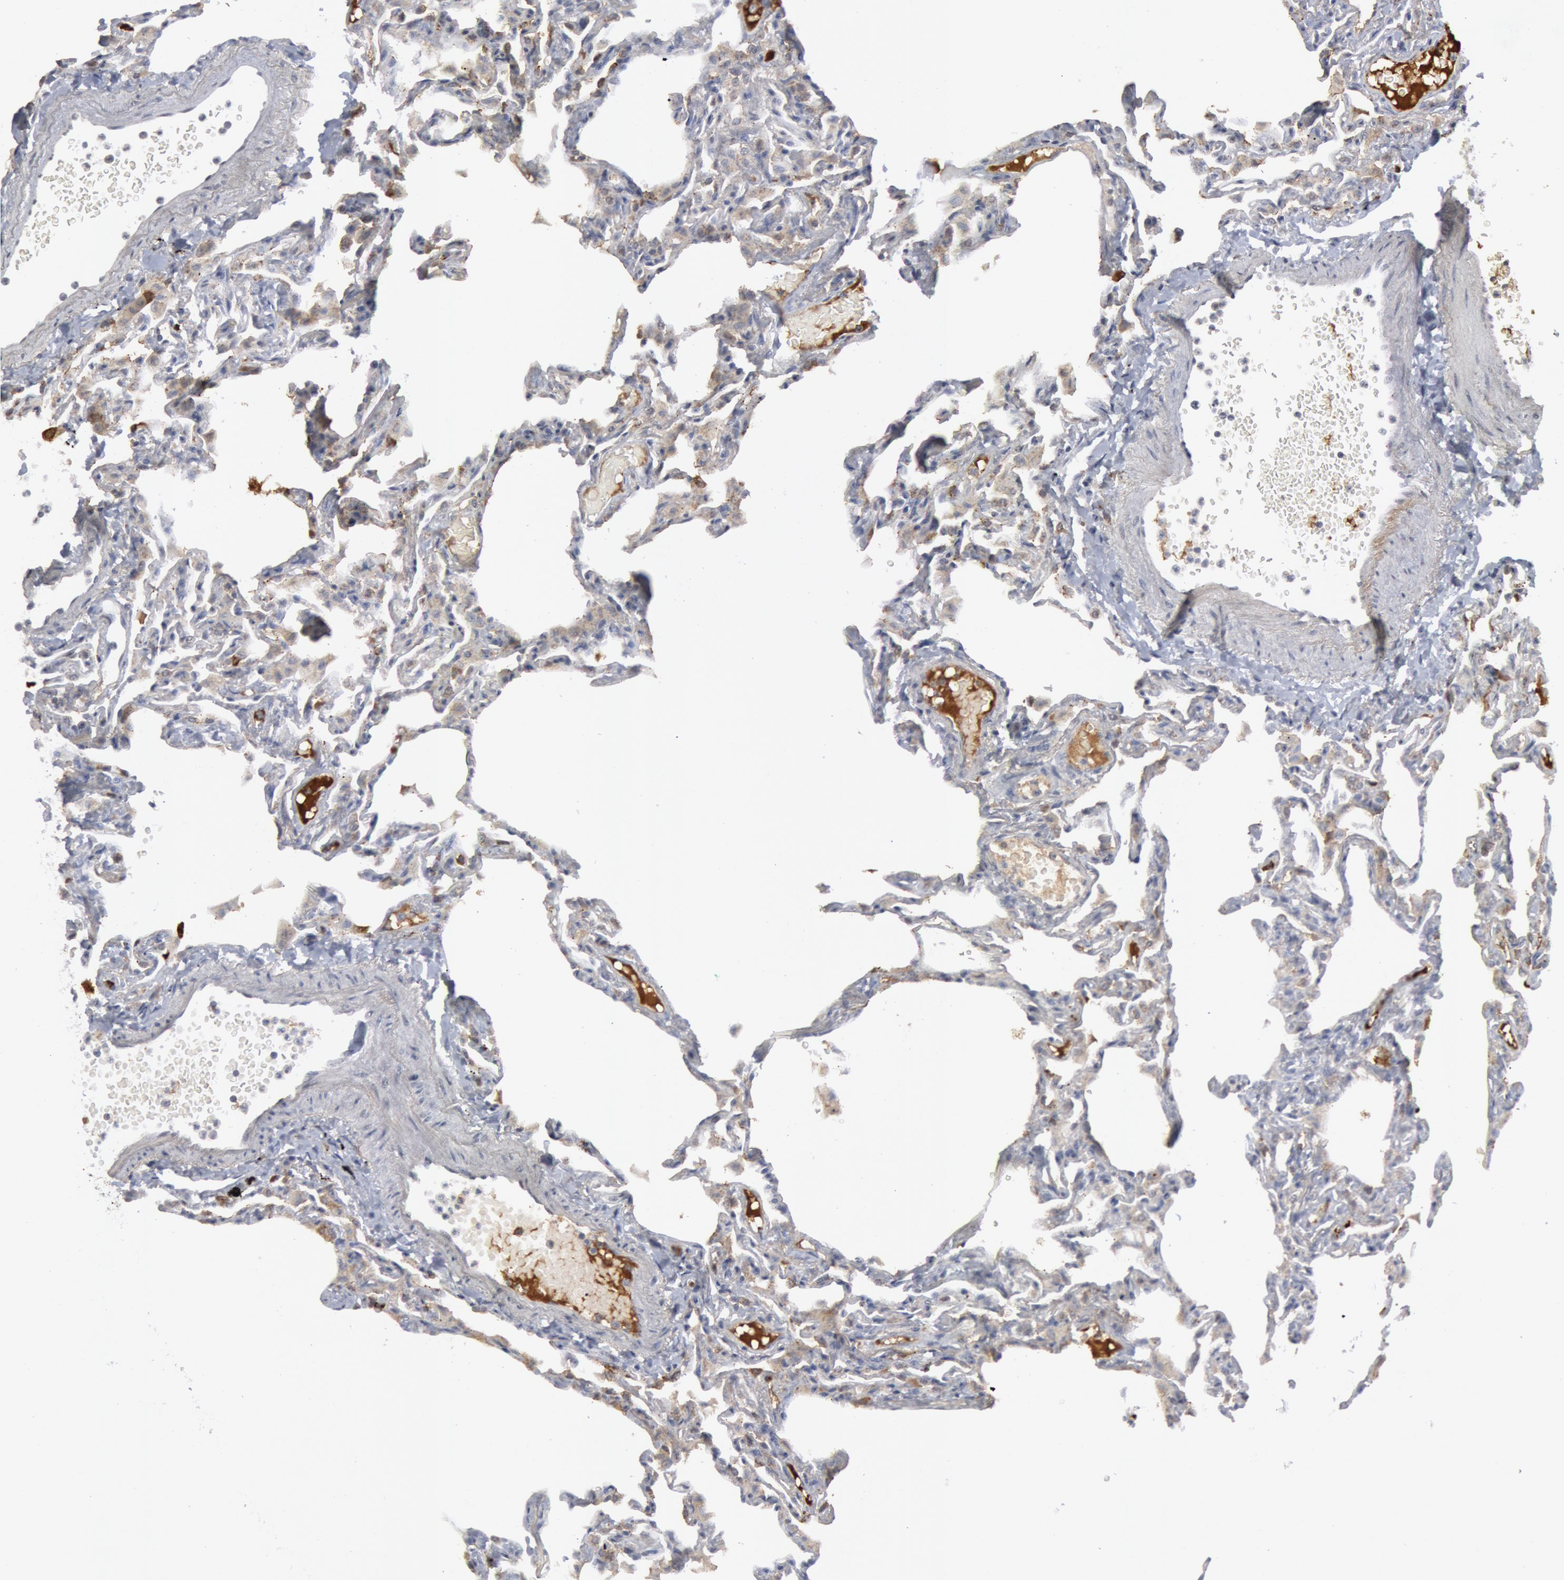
{"staining": {"intensity": "weak", "quantity": "<25%", "location": "cytoplasmic/membranous"}, "tissue": "lung", "cell_type": "Alveolar cells", "image_type": "normal", "snomed": [{"axis": "morphology", "description": "Normal tissue, NOS"}, {"axis": "topography", "description": "Lung"}], "caption": "Immunohistochemistry histopathology image of benign human lung stained for a protein (brown), which shows no expression in alveolar cells. (Immunohistochemistry (ihc), brightfield microscopy, high magnification).", "gene": "C1QC", "patient": {"sex": "female", "age": 49}}